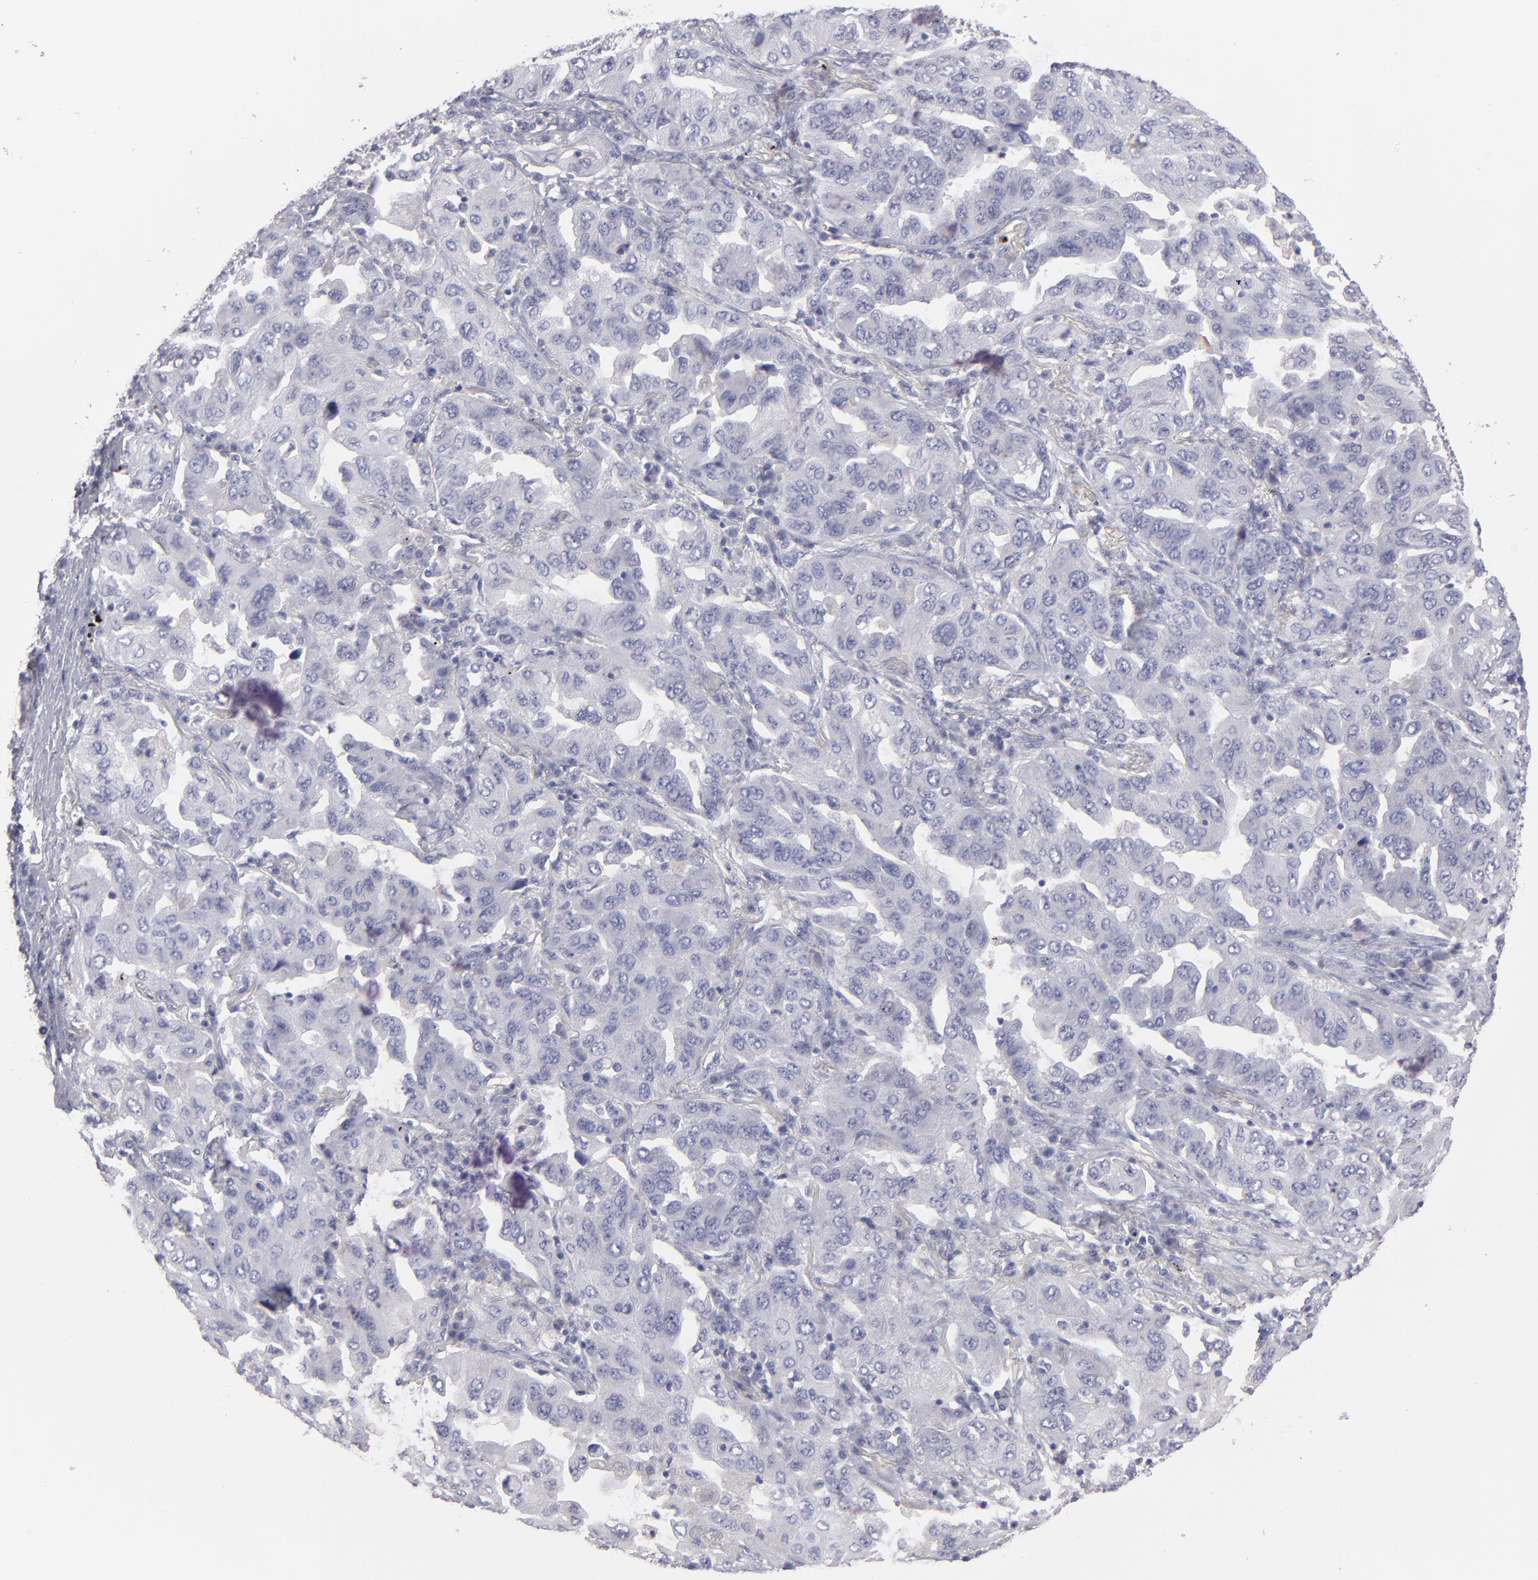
{"staining": {"intensity": "negative", "quantity": "none", "location": "none"}, "tissue": "lung cancer", "cell_type": "Tumor cells", "image_type": "cancer", "snomed": [{"axis": "morphology", "description": "Adenocarcinoma, NOS"}, {"axis": "topography", "description": "Lung"}], "caption": "Tumor cells are negative for protein expression in human lung cancer (adenocarcinoma).", "gene": "ABCC4", "patient": {"sex": "female", "age": 65}}